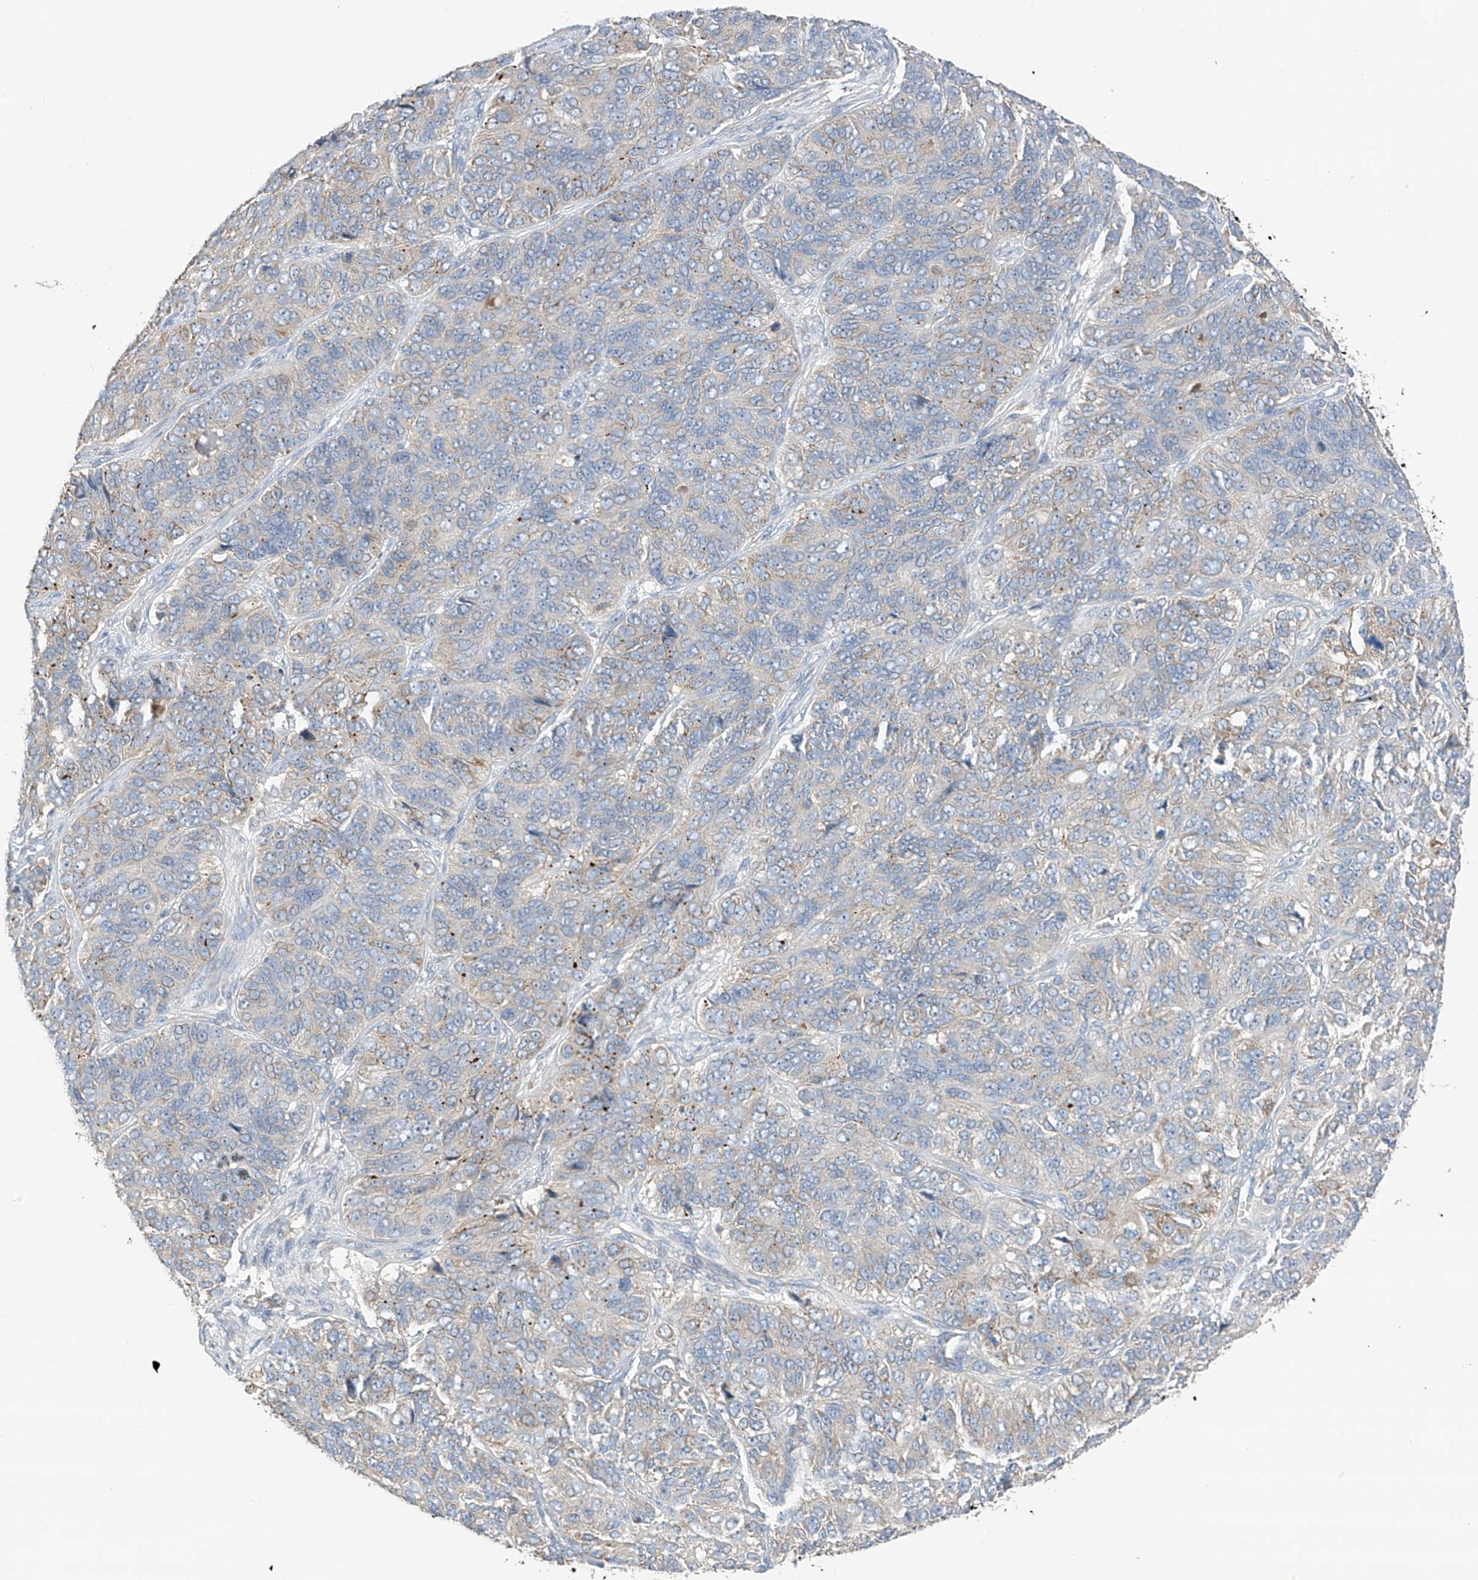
{"staining": {"intensity": "negative", "quantity": "none", "location": "none"}, "tissue": "ovarian cancer", "cell_type": "Tumor cells", "image_type": "cancer", "snomed": [{"axis": "morphology", "description": "Carcinoma, endometroid"}, {"axis": "topography", "description": "Ovary"}], "caption": "DAB immunohistochemical staining of human ovarian cancer reveals no significant staining in tumor cells.", "gene": "GALNTL6", "patient": {"sex": "female", "age": 51}}